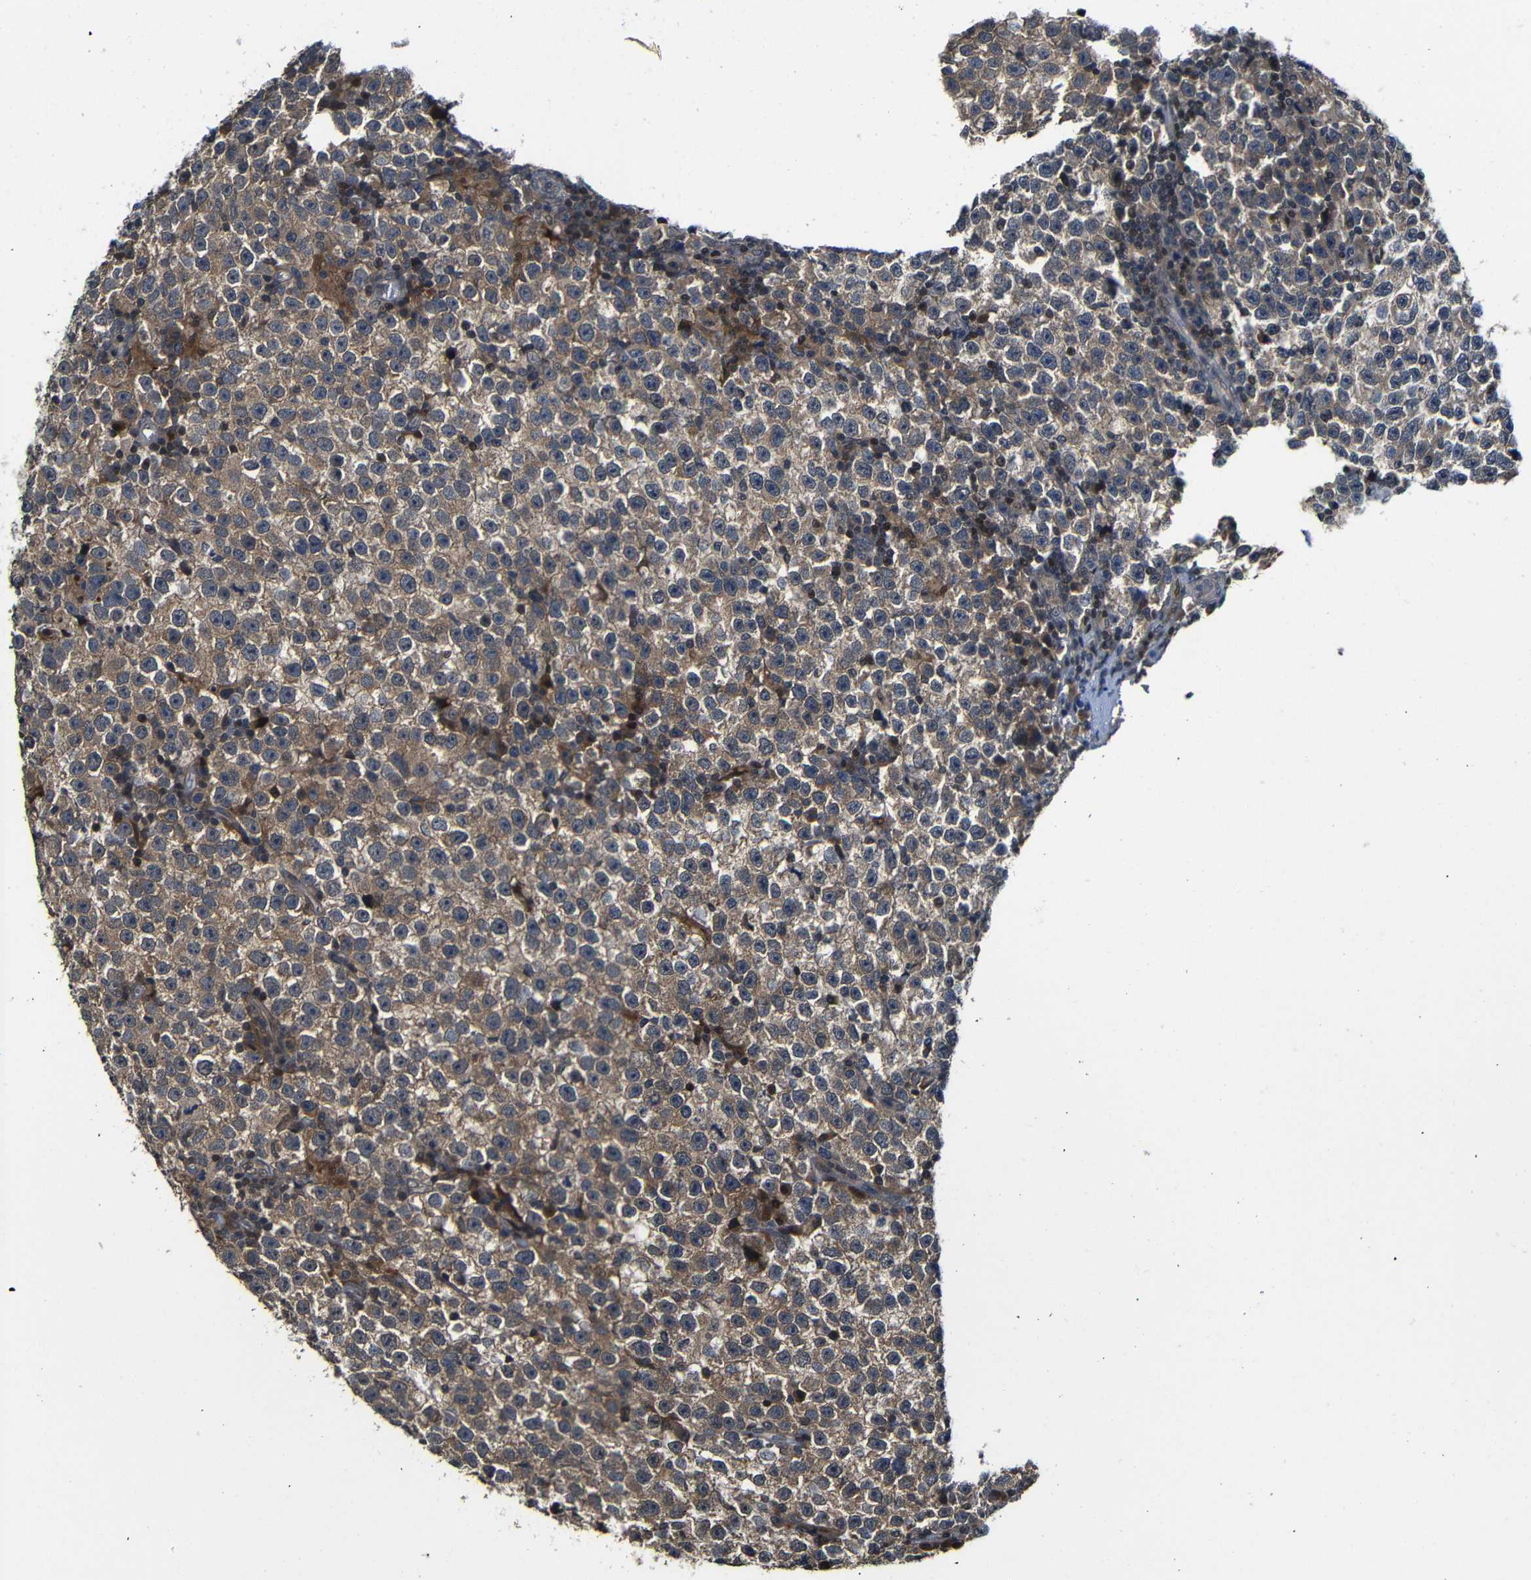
{"staining": {"intensity": "weak", "quantity": ">75%", "location": "cytoplasmic/membranous"}, "tissue": "testis cancer", "cell_type": "Tumor cells", "image_type": "cancer", "snomed": [{"axis": "morphology", "description": "Seminoma, NOS"}, {"axis": "topography", "description": "Testis"}], "caption": "Testis cancer stained with a protein marker shows weak staining in tumor cells.", "gene": "ATG12", "patient": {"sex": "male", "age": 43}}